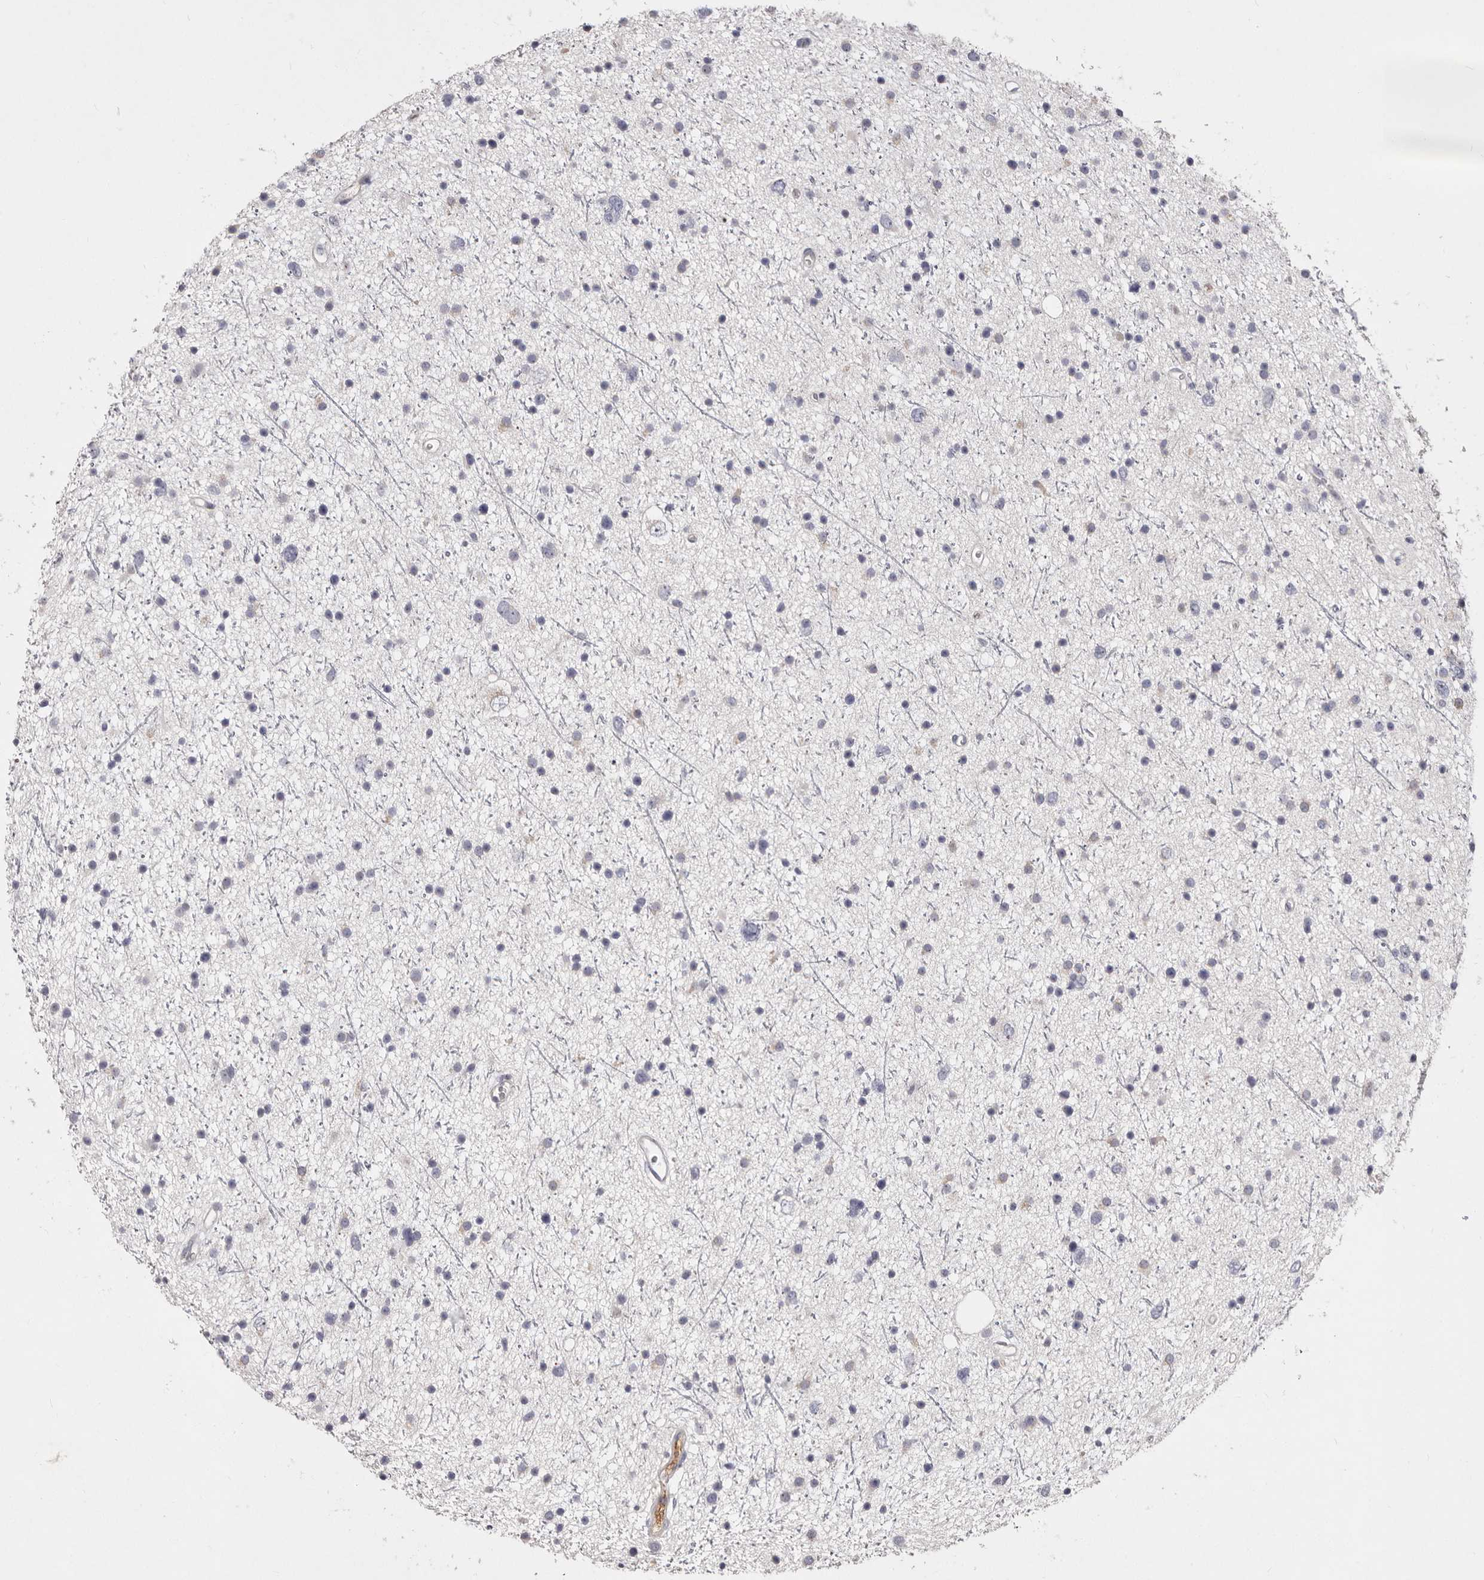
{"staining": {"intensity": "negative", "quantity": "none", "location": "none"}, "tissue": "glioma", "cell_type": "Tumor cells", "image_type": "cancer", "snomed": [{"axis": "morphology", "description": "Glioma, malignant, Low grade"}, {"axis": "topography", "description": "Cerebral cortex"}], "caption": "Glioma was stained to show a protein in brown. There is no significant positivity in tumor cells. (DAB (3,3'-diaminobenzidine) IHC, high magnification).", "gene": "NUBPL", "patient": {"sex": "female", "age": 39}}